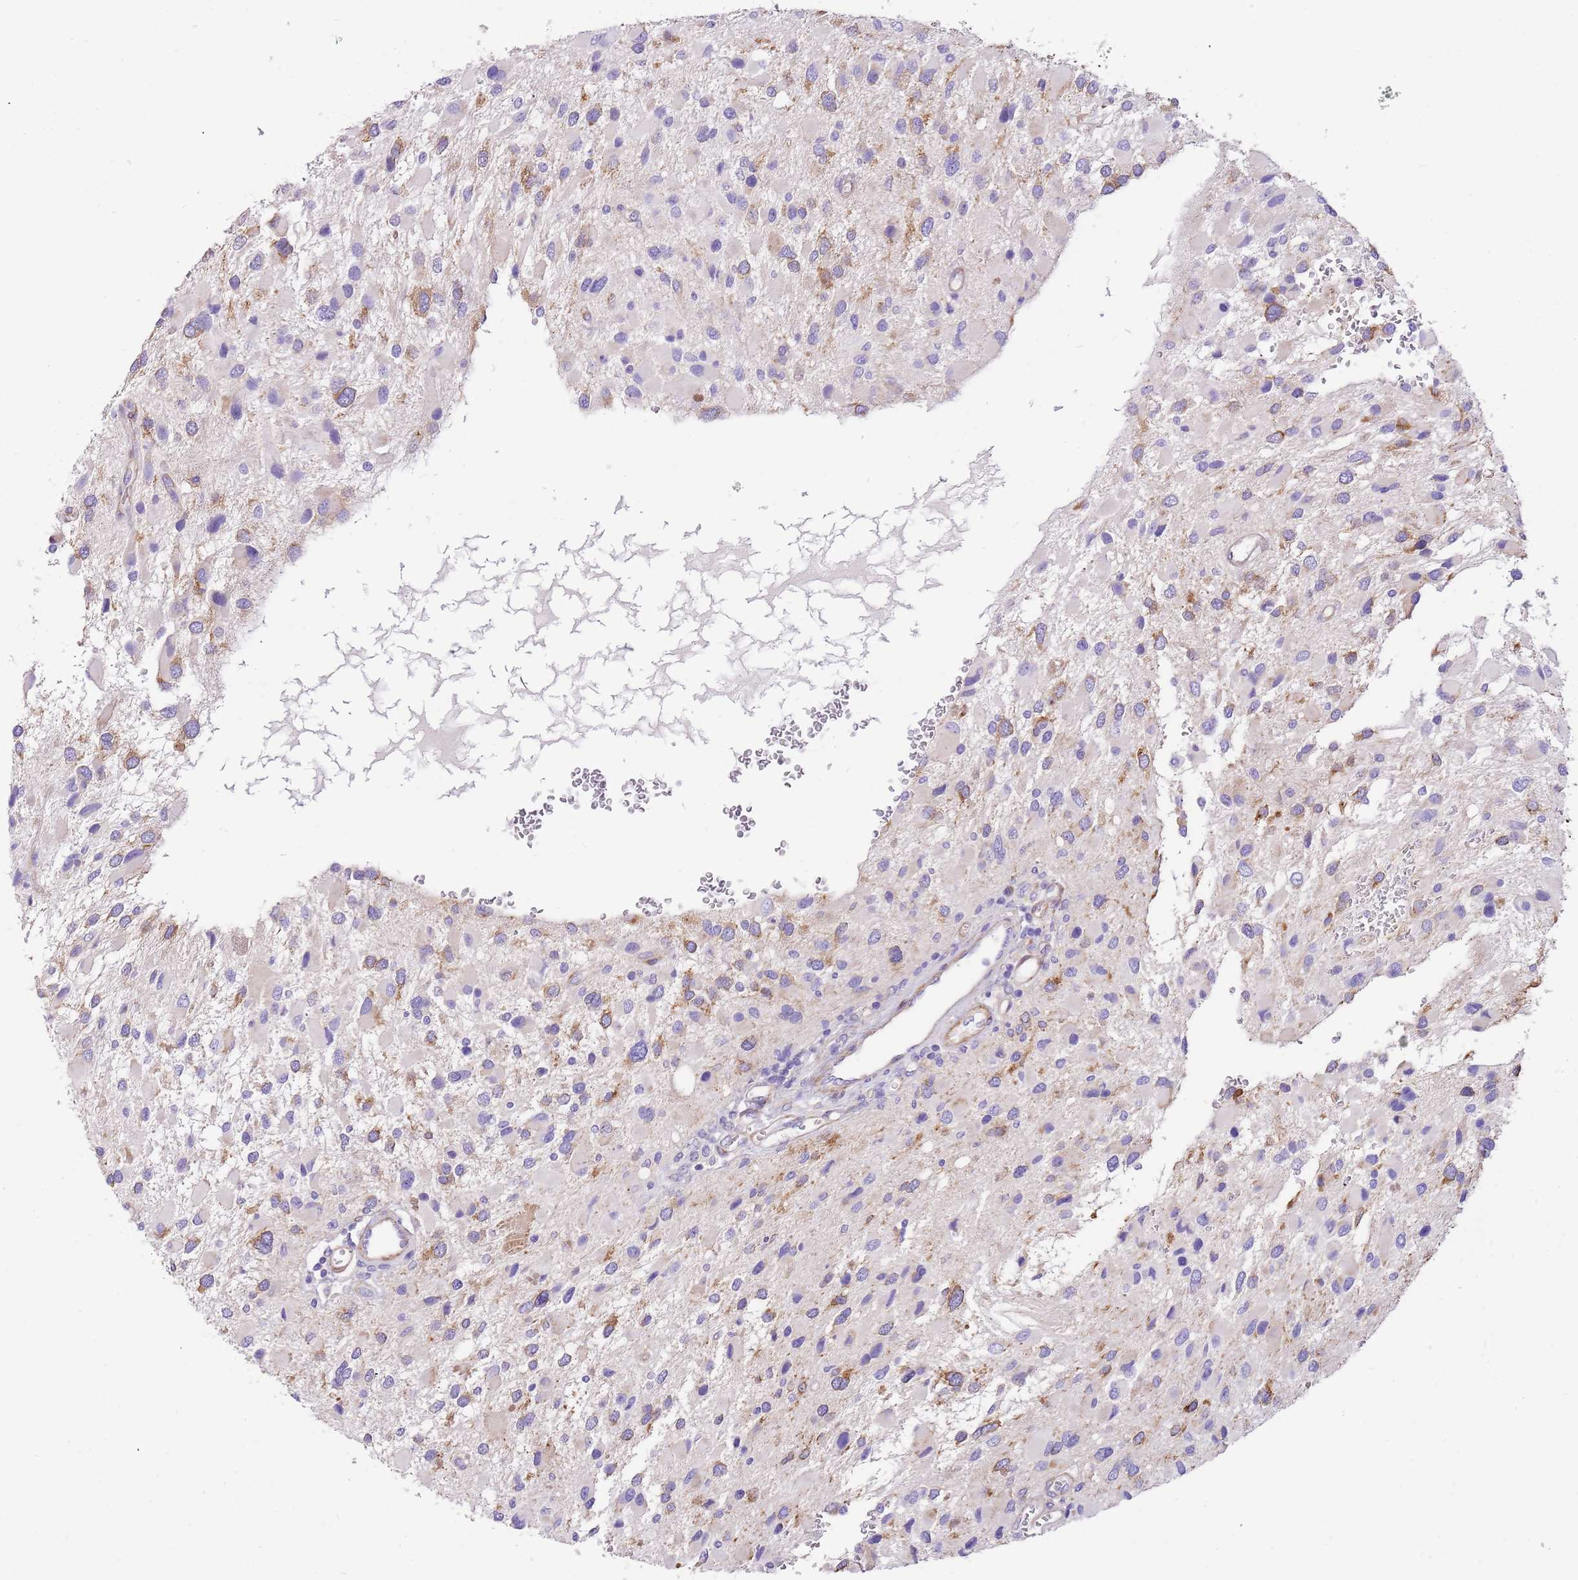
{"staining": {"intensity": "moderate", "quantity": "<25%", "location": "cytoplasmic/membranous"}, "tissue": "glioma", "cell_type": "Tumor cells", "image_type": "cancer", "snomed": [{"axis": "morphology", "description": "Glioma, malignant, High grade"}, {"axis": "topography", "description": "Brain"}], "caption": "The immunohistochemical stain labels moderate cytoplasmic/membranous positivity in tumor cells of glioma tissue.", "gene": "SERINC3", "patient": {"sex": "male", "age": 53}}